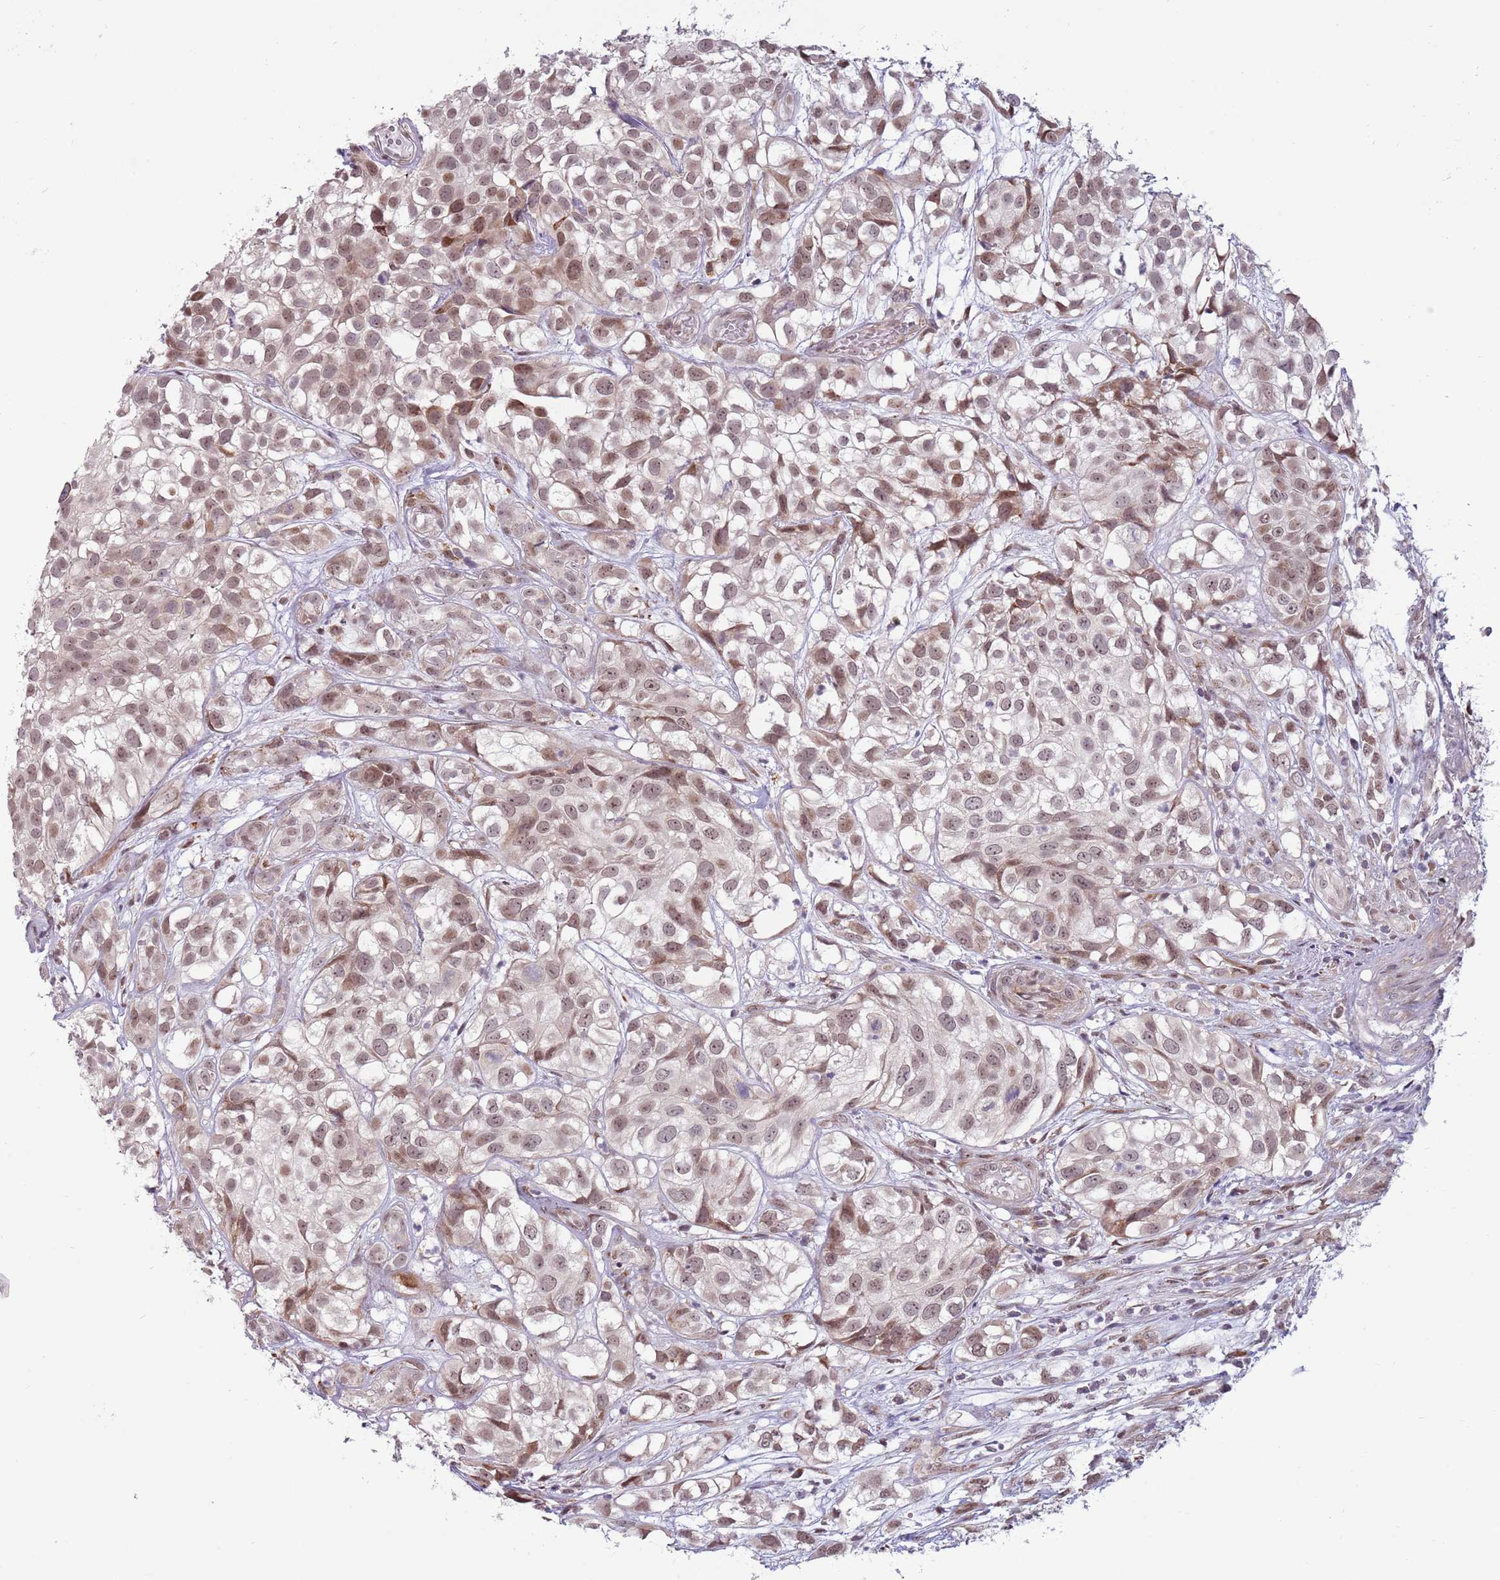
{"staining": {"intensity": "moderate", "quantity": ">75%", "location": "nuclear"}, "tissue": "urothelial cancer", "cell_type": "Tumor cells", "image_type": "cancer", "snomed": [{"axis": "morphology", "description": "Urothelial carcinoma, High grade"}, {"axis": "topography", "description": "Urinary bladder"}], "caption": "This image shows immunohistochemistry staining of human urothelial cancer, with medium moderate nuclear positivity in approximately >75% of tumor cells.", "gene": "BARD1", "patient": {"sex": "male", "age": 56}}